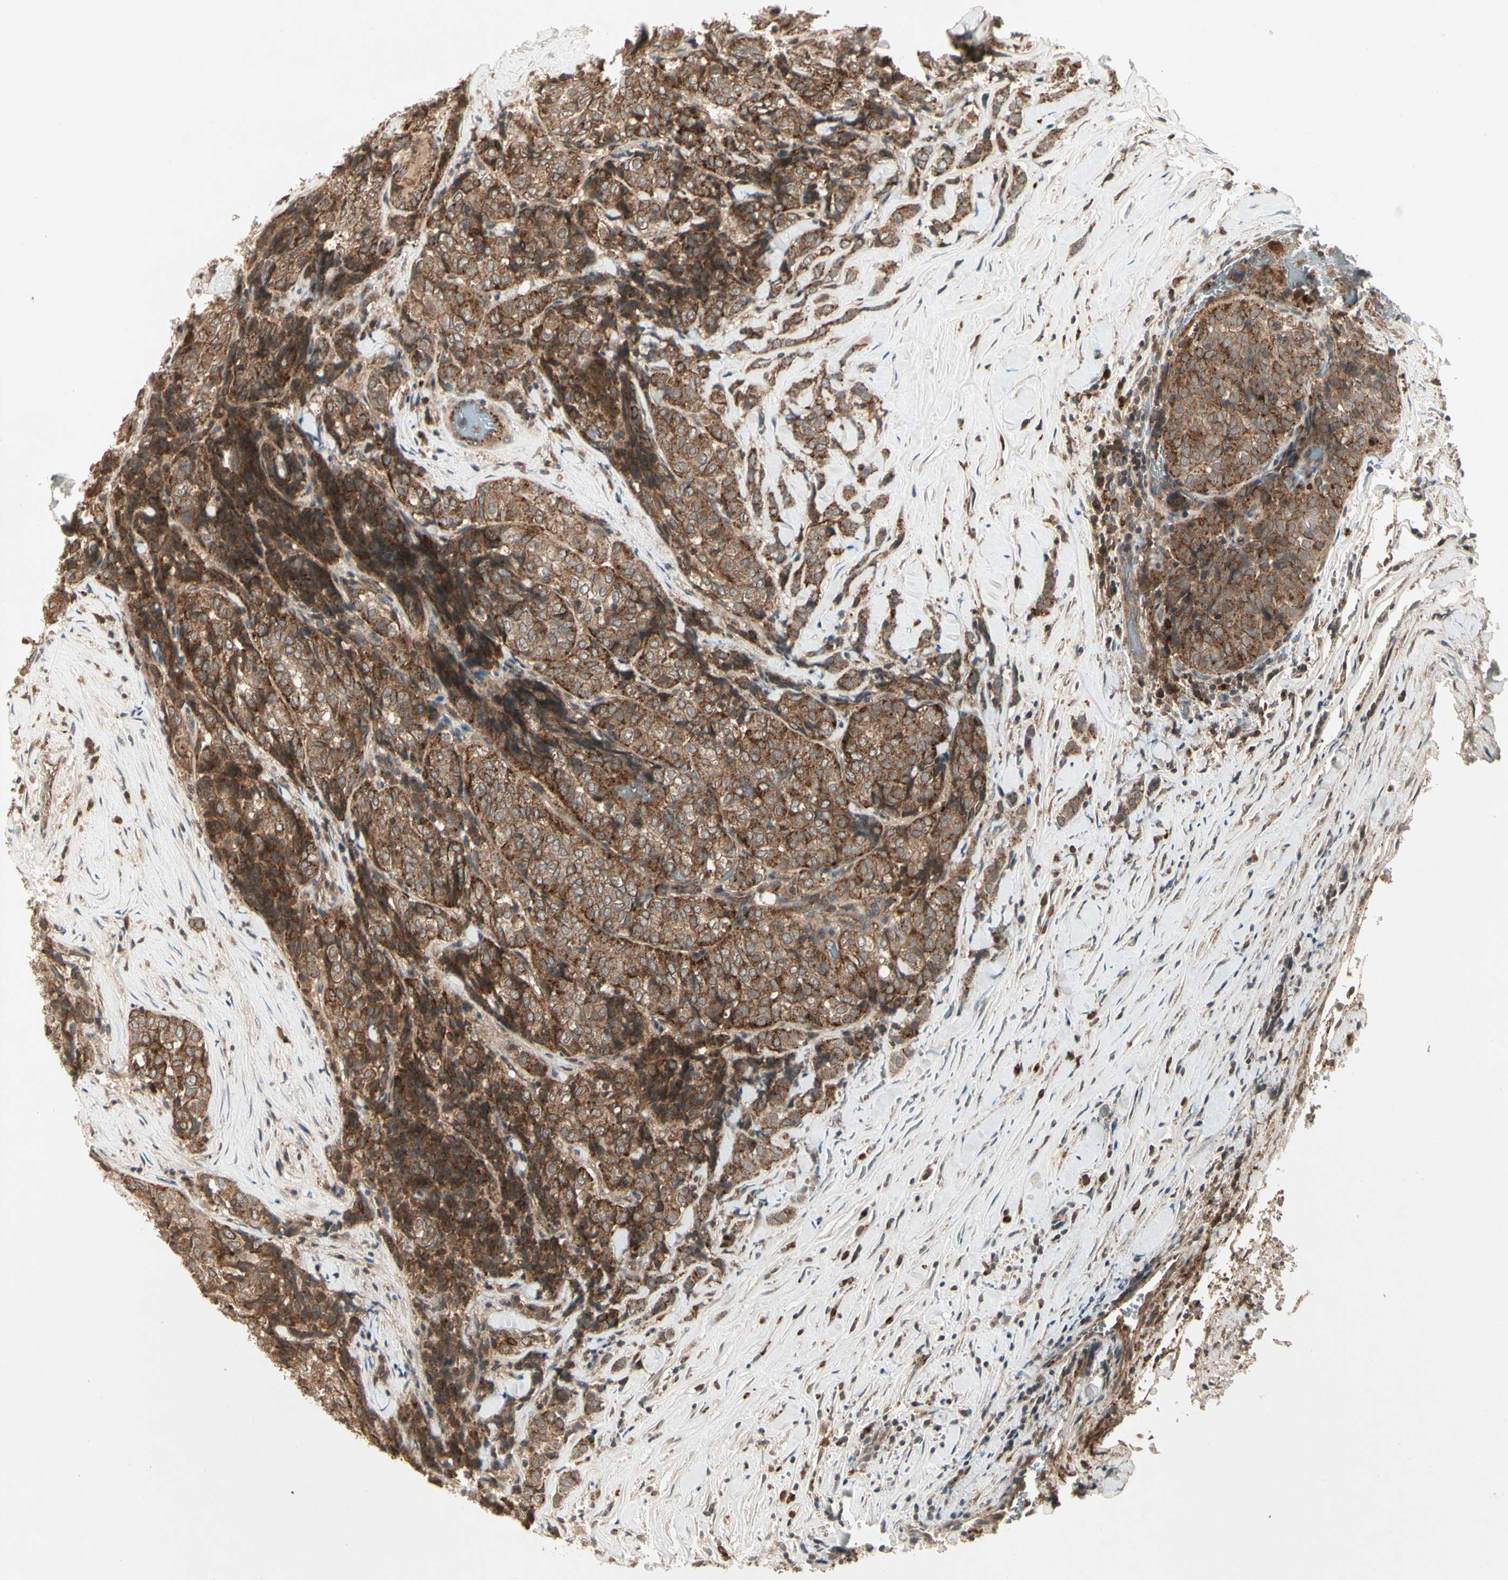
{"staining": {"intensity": "strong", "quantity": ">75%", "location": "cytoplasmic/membranous"}, "tissue": "thyroid cancer", "cell_type": "Tumor cells", "image_type": "cancer", "snomed": [{"axis": "morphology", "description": "Normal tissue, NOS"}, {"axis": "morphology", "description": "Papillary adenocarcinoma, NOS"}, {"axis": "topography", "description": "Thyroid gland"}], "caption": "Thyroid papillary adenocarcinoma stained with a protein marker reveals strong staining in tumor cells.", "gene": "FLOT1", "patient": {"sex": "female", "age": 30}}